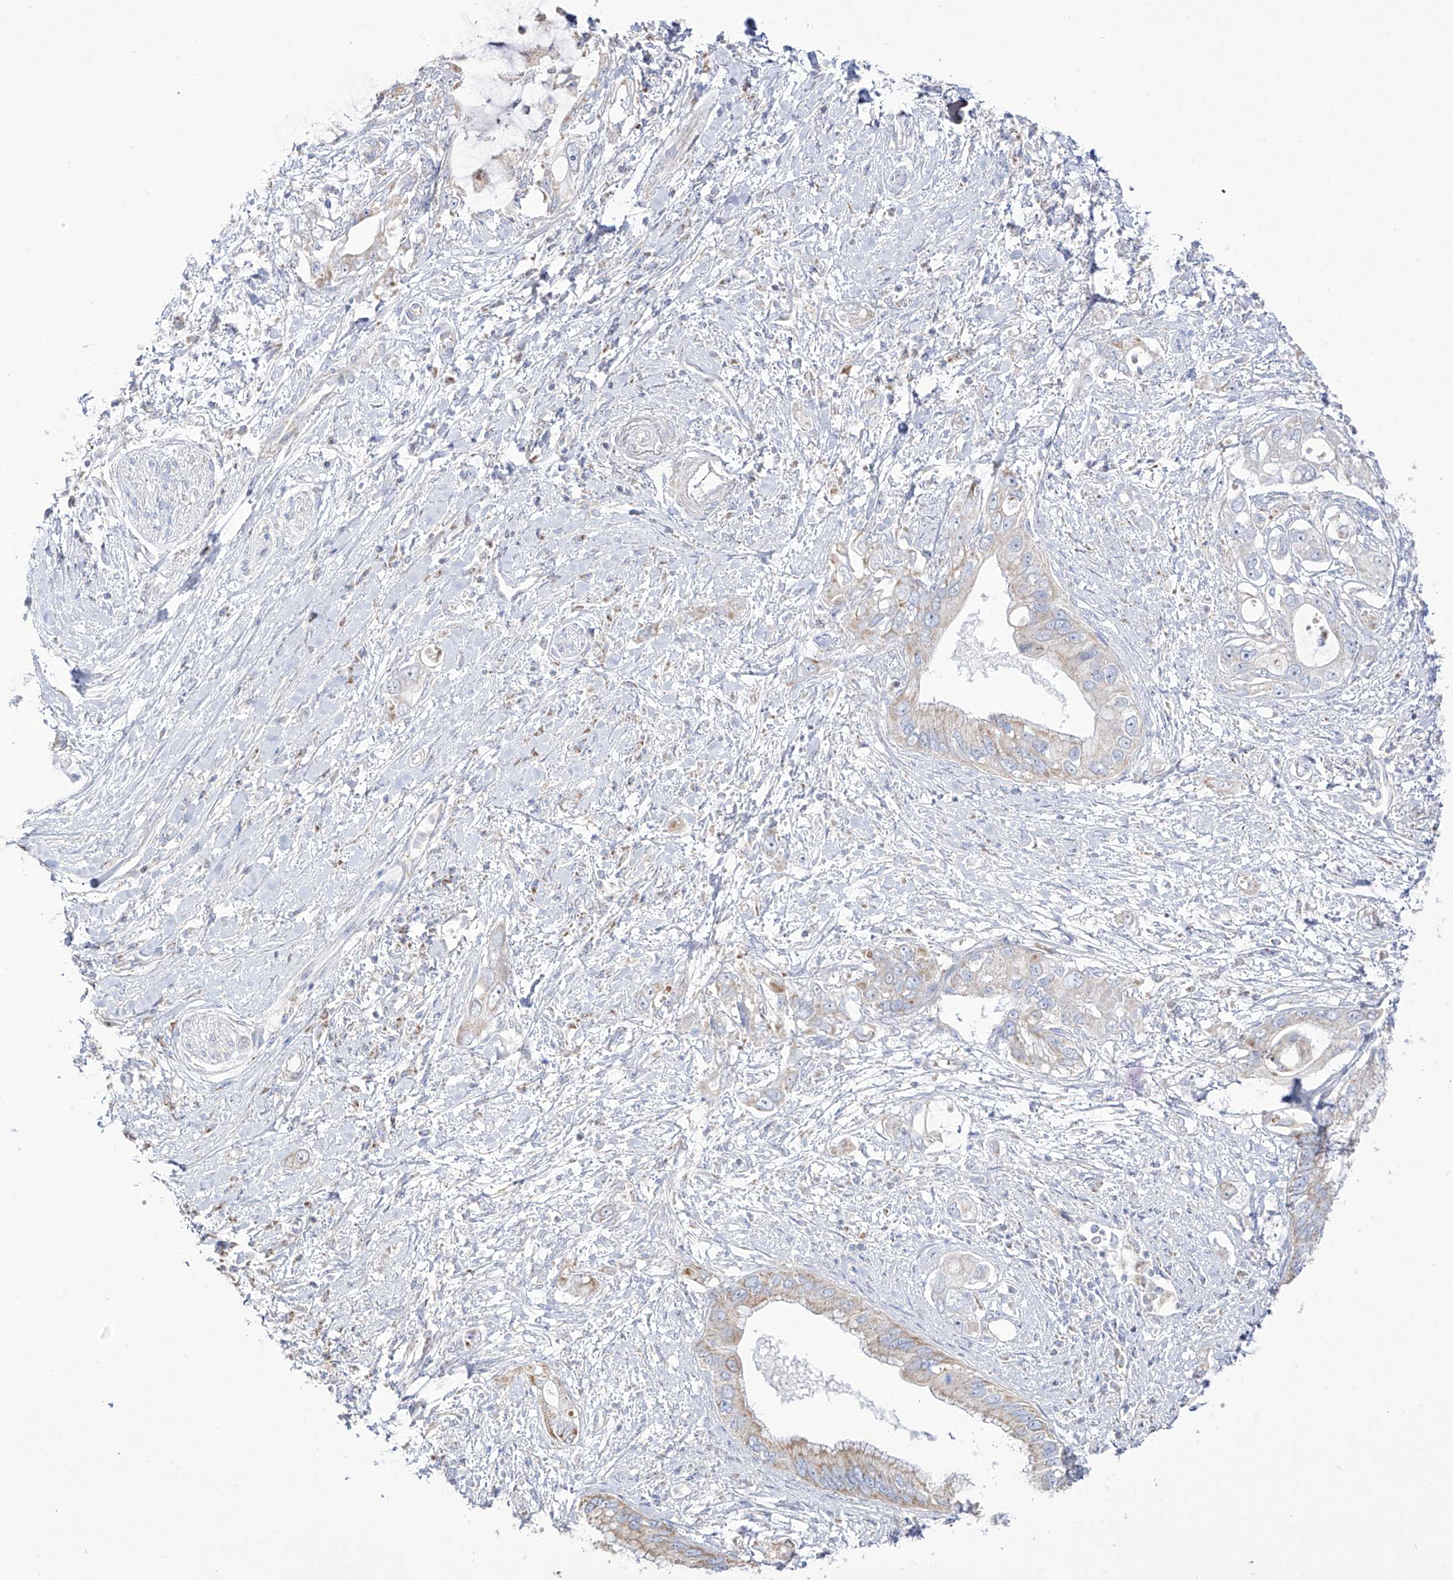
{"staining": {"intensity": "weak", "quantity": "25%-75%", "location": "cytoplasmic/membranous"}, "tissue": "pancreatic cancer", "cell_type": "Tumor cells", "image_type": "cancer", "snomed": [{"axis": "morphology", "description": "Inflammation, NOS"}, {"axis": "morphology", "description": "Adenocarcinoma, NOS"}, {"axis": "topography", "description": "Pancreas"}], "caption": "High-power microscopy captured an immunohistochemistry micrograph of pancreatic cancer (adenocarcinoma), revealing weak cytoplasmic/membranous expression in about 25%-75% of tumor cells.", "gene": "RCHY1", "patient": {"sex": "female", "age": 56}}